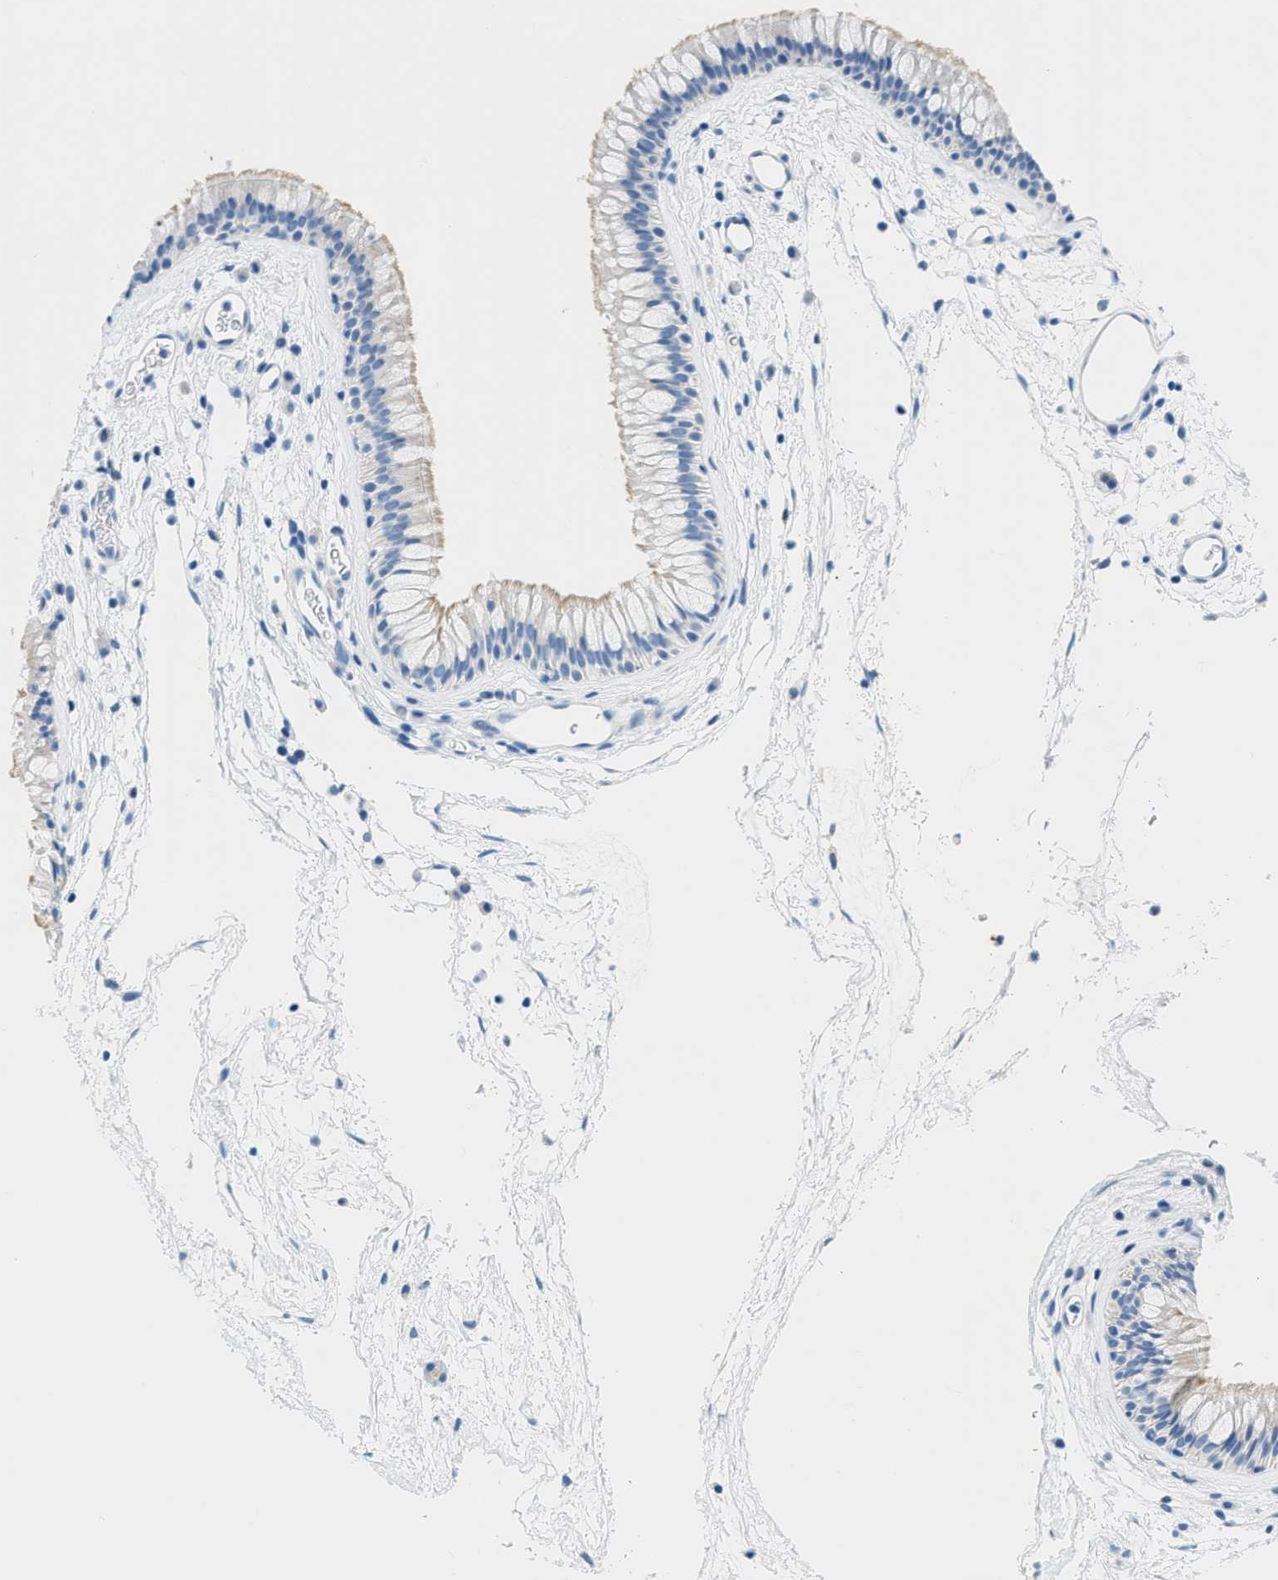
{"staining": {"intensity": "weak", "quantity": "<25%", "location": "cytoplasmic/membranous"}, "tissue": "nasopharynx", "cell_type": "Respiratory epithelial cells", "image_type": "normal", "snomed": [{"axis": "morphology", "description": "Normal tissue, NOS"}, {"axis": "morphology", "description": "Inflammation, NOS"}, {"axis": "topography", "description": "Nasopharynx"}], "caption": "Respiratory epithelial cells are negative for brown protein staining in unremarkable nasopharynx. (Immunohistochemistry (ihc), brightfield microscopy, high magnification).", "gene": "FDCSP", "patient": {"sex": "male", "age": 48}}